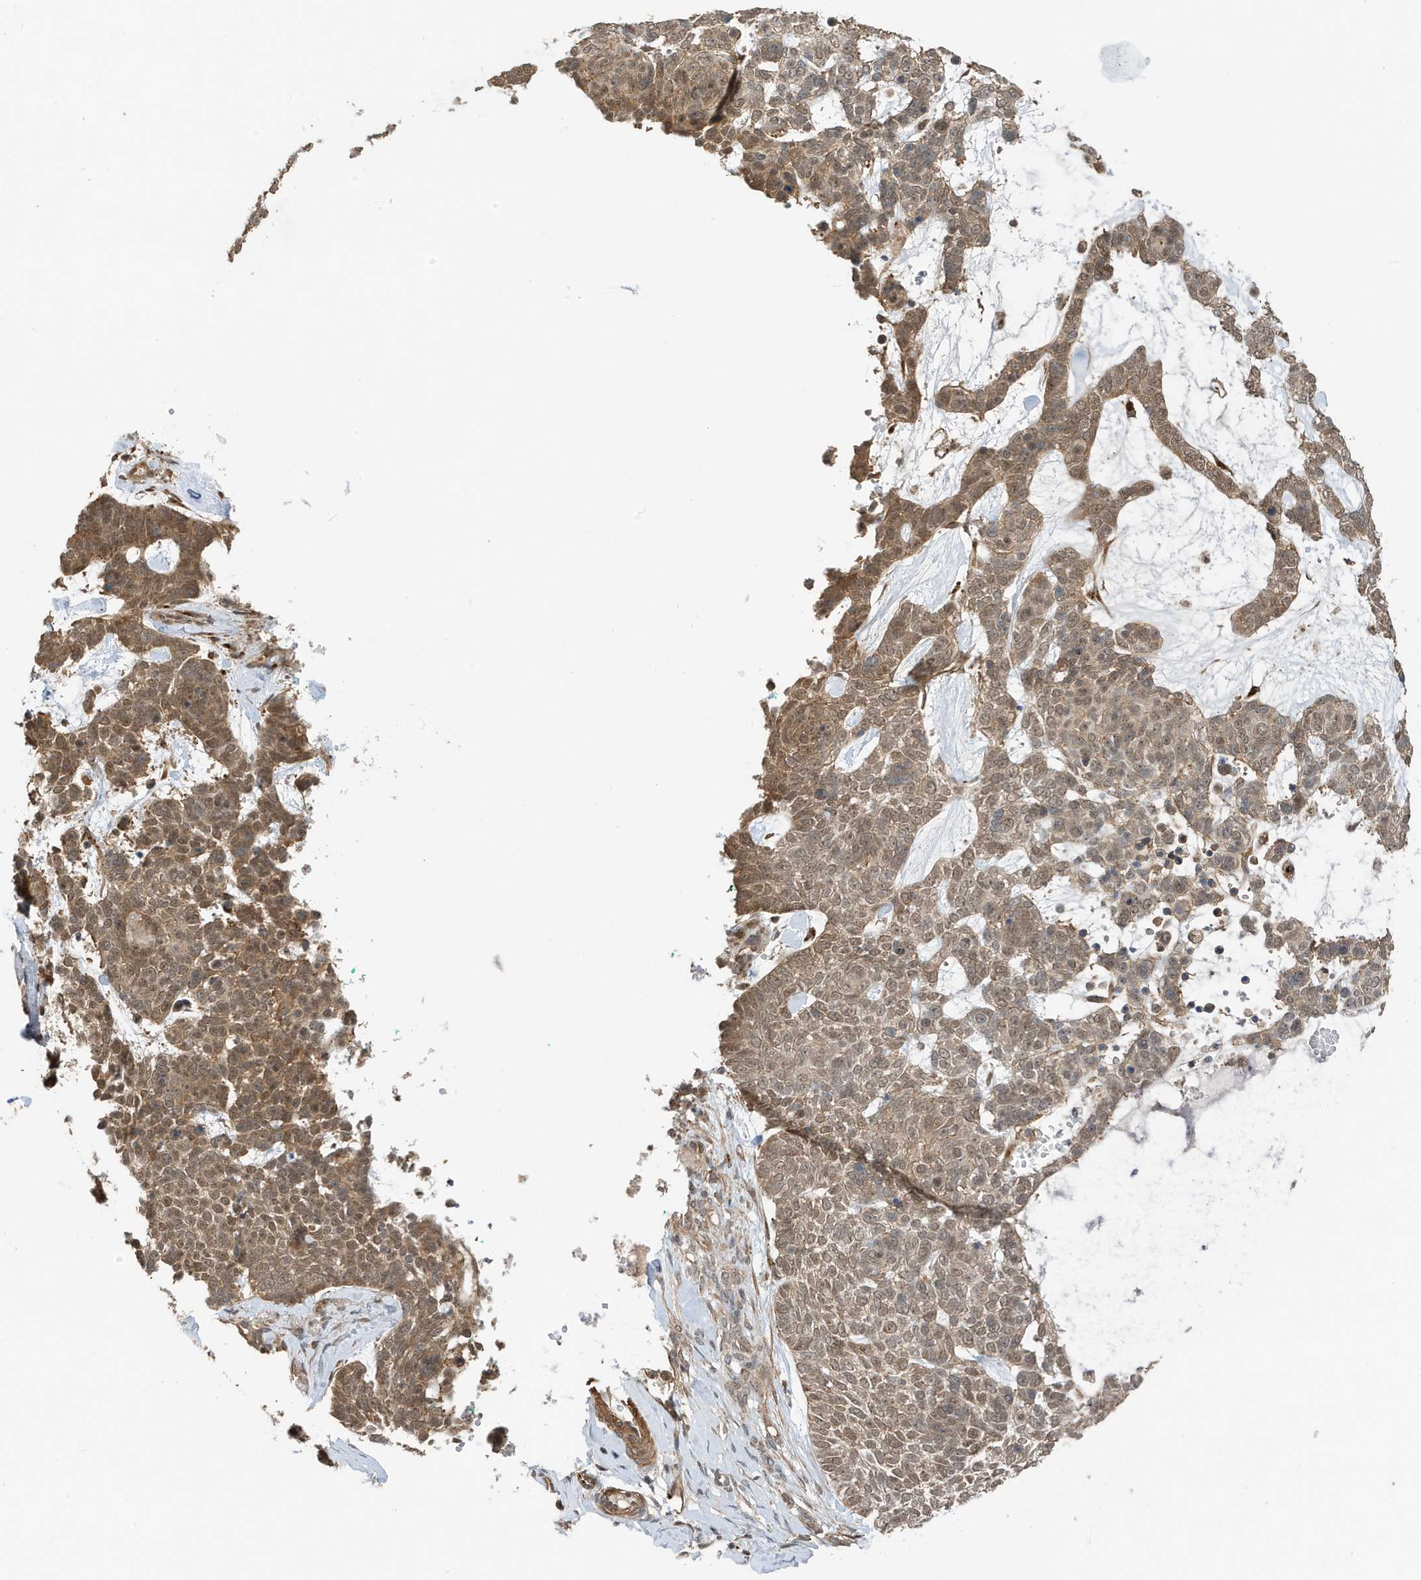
{"staining": {"intensity": "weak", "quantity": ">75%", "location": "nuclear"}, "tissue": "skin cancer", "cell_type": "Tumor cells", "image_type": "cancer", "snomed": [{"axis": "morphology", "description": "Basal cell carcinoma"}, {"axis": "topography", "description": "Skin"}], "caption": "There is low levels of weak nuclear positivity in tumor cells of skin cancer, as demonstrated by immunohistochemical staining (brown color).", "gene": "MAST3", "patient": {"sex": "female", "age": 81}}